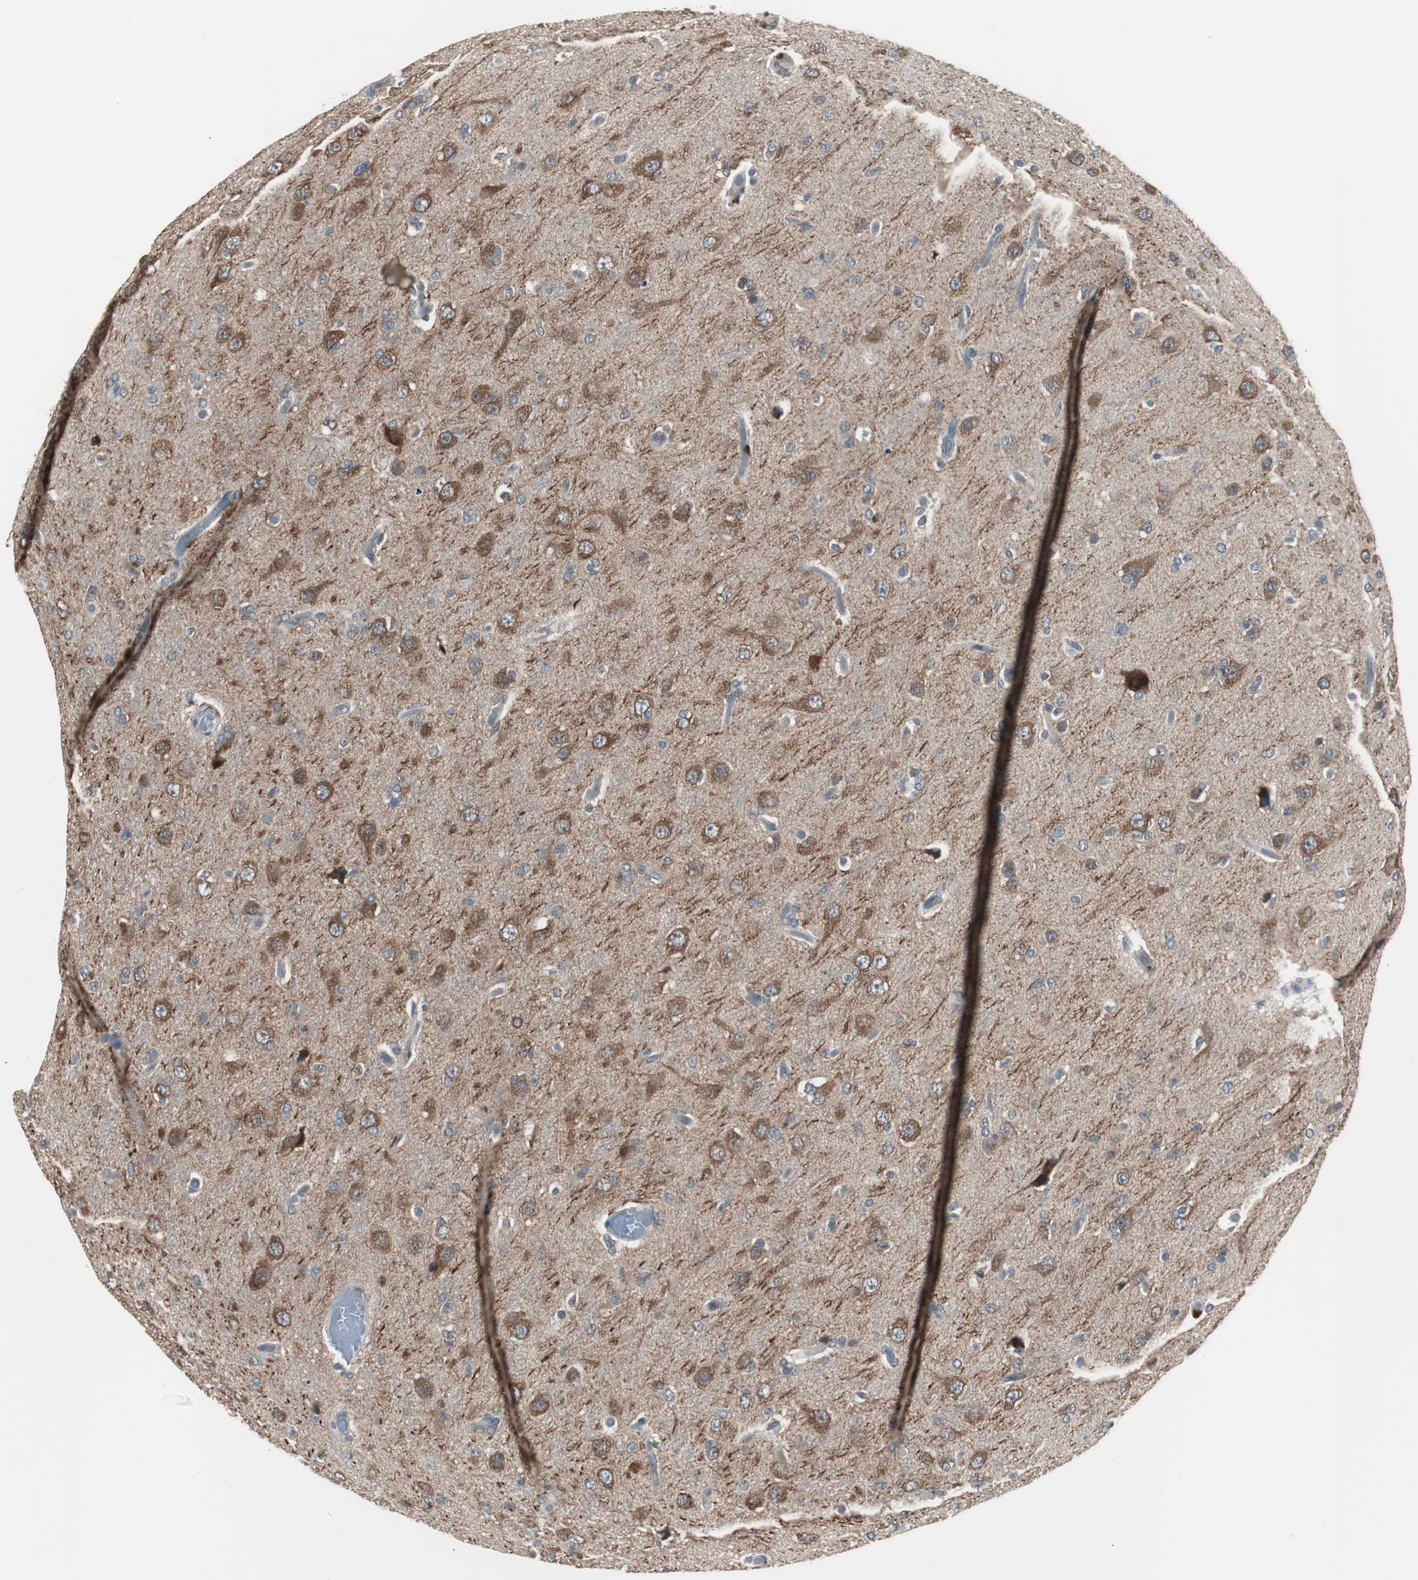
{"staining": {"intensity": "moderate", "quantity": ">75%", "location": "cytoplasmic/membranous"}, "tissue": "glioma", "cell_type": "Tumor cells", "image_type": "cancer", "snomed": [{"axis": "morphology", "description": "Glioma, malignant, High grade"}, {"axis": "topography", "description": "Brain"}], "caption": "This photomicrograph shows immunohistochemistry (IHC) staining of malignant glioma (high-grade), with medium moderate cytoplasmic/membranous expression in about >75% of tumor cells.", "gene": "ZMPSTE24", "patient": {"sex": "male", "age": 33}}